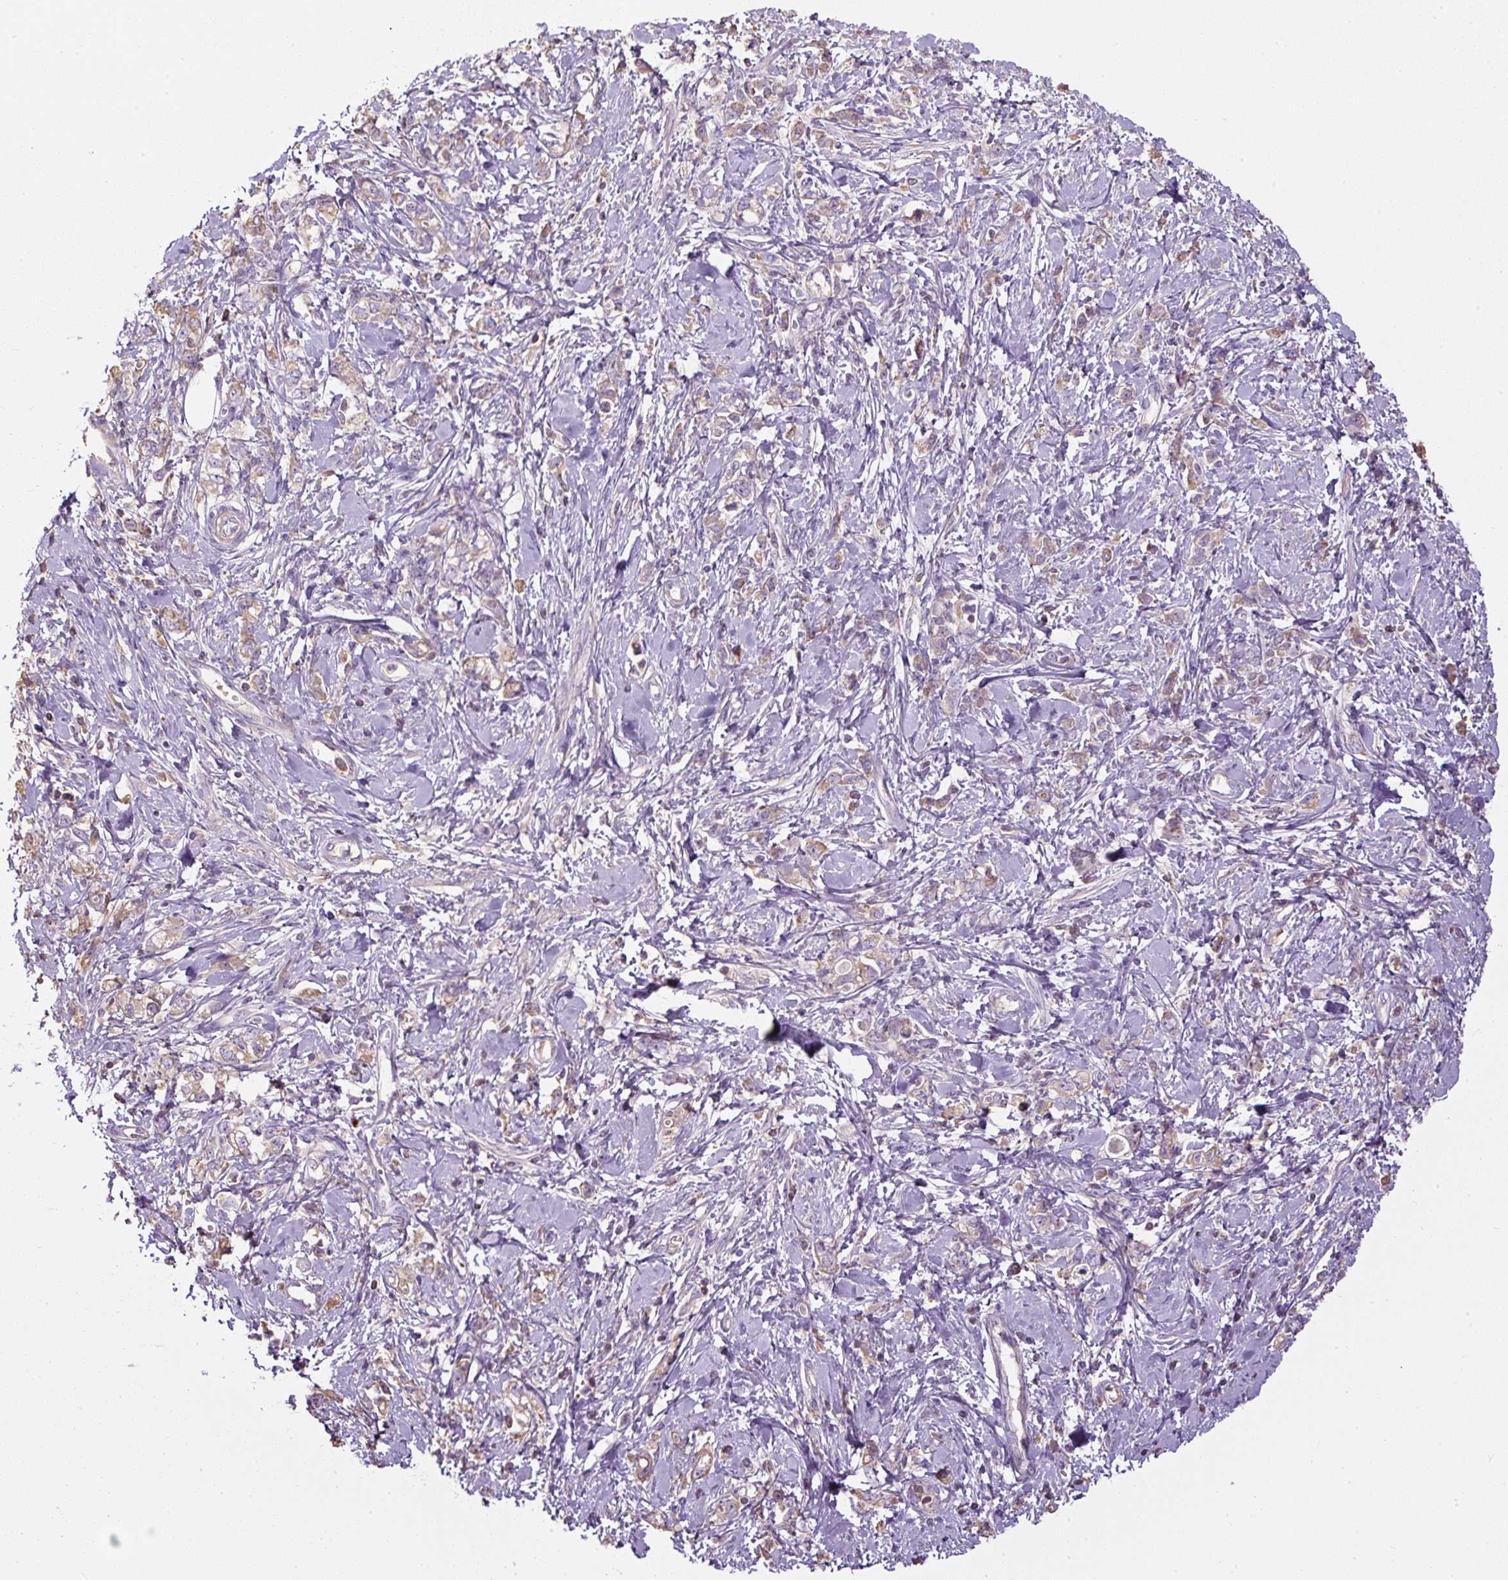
{"staining": {"intensity": "negative", "quantity": "none", "location": "none"}, "tissue": "stomach cancer", "cell_type": "Tumor cells", "image_type": "cancer", "snomed": [{"axis": "morphology", "description": "Adenocarcinoma, NOS"}, {"axis": "topography", "description": "Stomach"}], "caption": "The immunohistochemistry micrograph has no significant positivity in tumor cells of stomach cancer tissue. (Brightfield microscopy of DAB (3,3'-diaminobenzidine) IHC at high magnification).", "gene": "APOA1", "patient": {"sex": "female", "age": 76}}